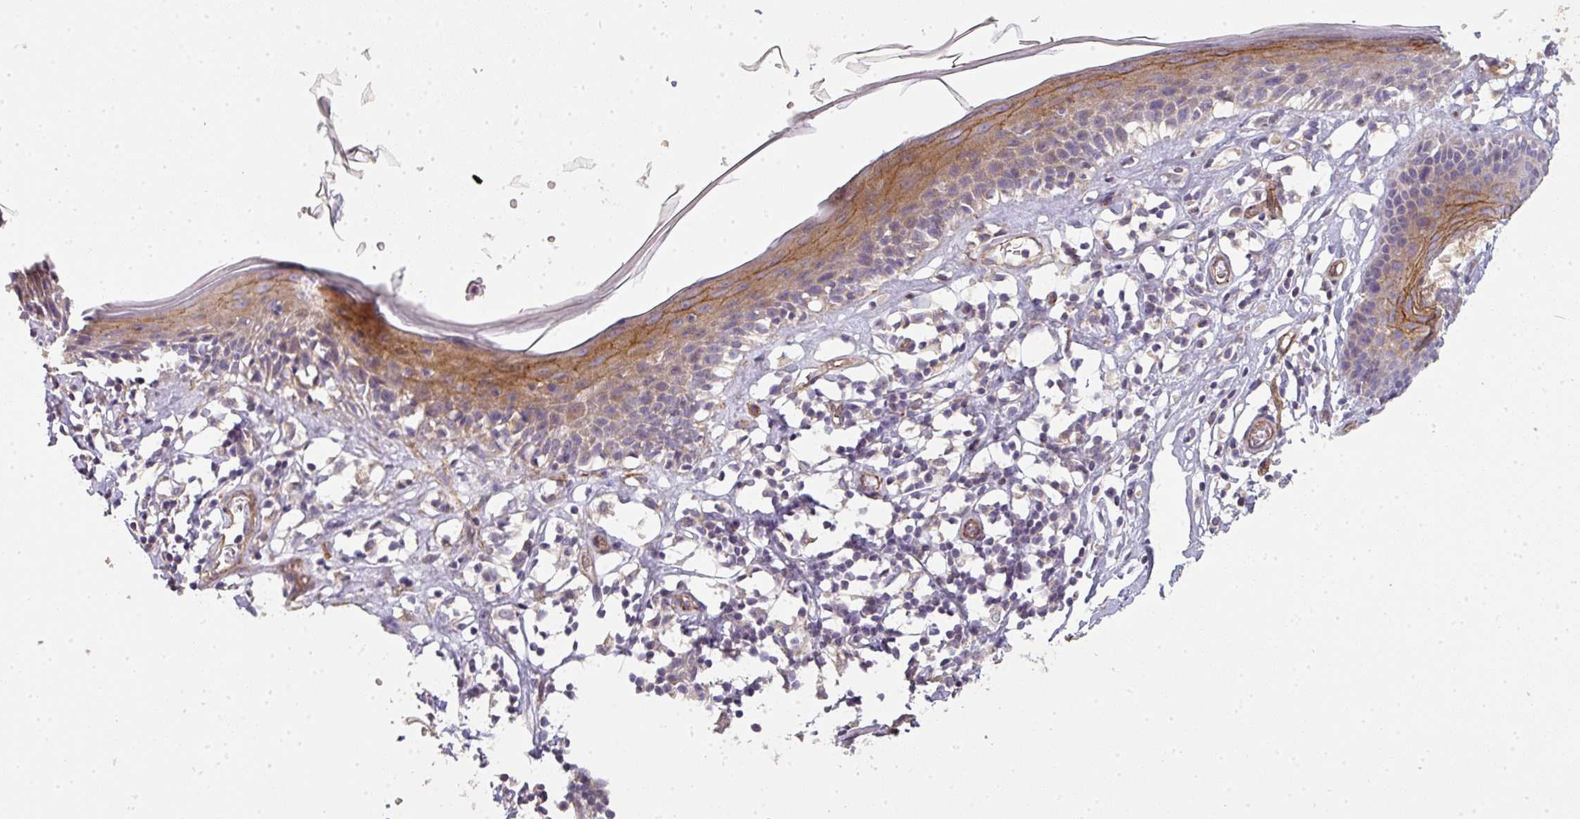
{"staining": {"intensity": "moderate", "quantity": "<25%", "location": "cytoplasmic/membranous"}, "tissue": "skin", "cell_type": "Epidermal cells", "image_type": "normal", "snomed": [{"axis": "morphology", "description": "Normal tissue, NOS"}, {"axis": "topography", "description": "Adipose tissue"}, {"axis": "topography", "description": "Vascular tissue"}, {"axis": "topography", "description": "Vulva"}, {"axis": "topography", "description": "Peripheral nerve tissue"}], "caption": "Protein staining of normal skin demonstrates moderate cytoplasmic/membranous staining in approximately <25% of epidermal cells. Immunohistochemistry stains the protein of interest in brown and the nuclei are stained blue.", "gene": "PCDH1", "patient": {"sex": "female", "age": 86}}